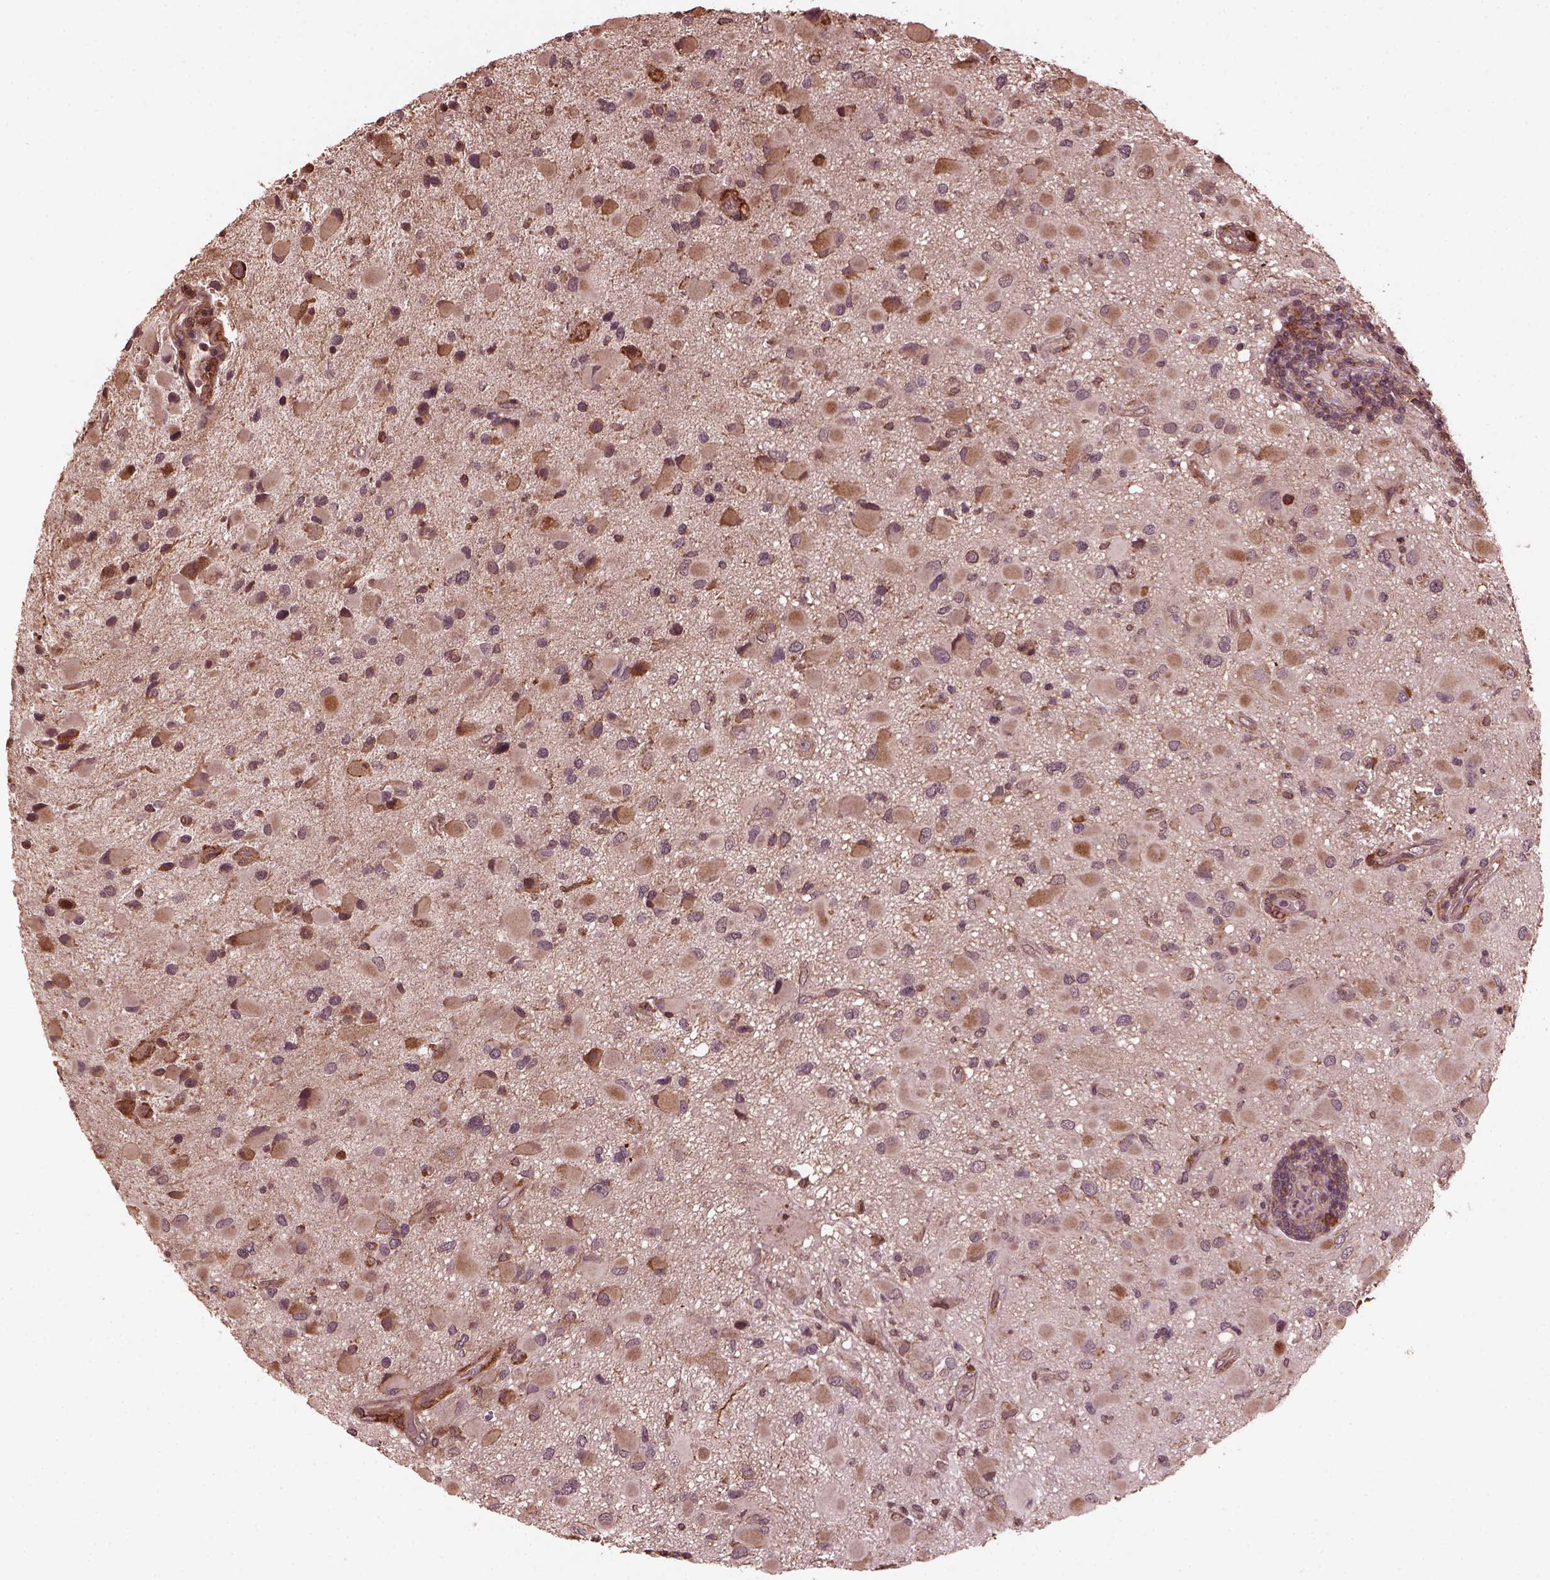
{"staining": {"intensity": "weak", "quantity": ">75%", "location": "cytoplasmic/membranous"}, "tissue": "glioma", "cell_type": "Tumor cells", "image_type": "cancer", "snomed": [{"axis": "morphology", "description": "Glioma, malignant, Low grade"}, {"axis": "topography", "description": "Brain"}], "caption": "About >75% of tumor cells in human malignant low-grade glioma exhibit weak cytoplasmic/membranous protein expression as visualized by brown immunohistochemical staining.", "gene": "ZNF292", "patient": {"sex": "female", "age": 32}}